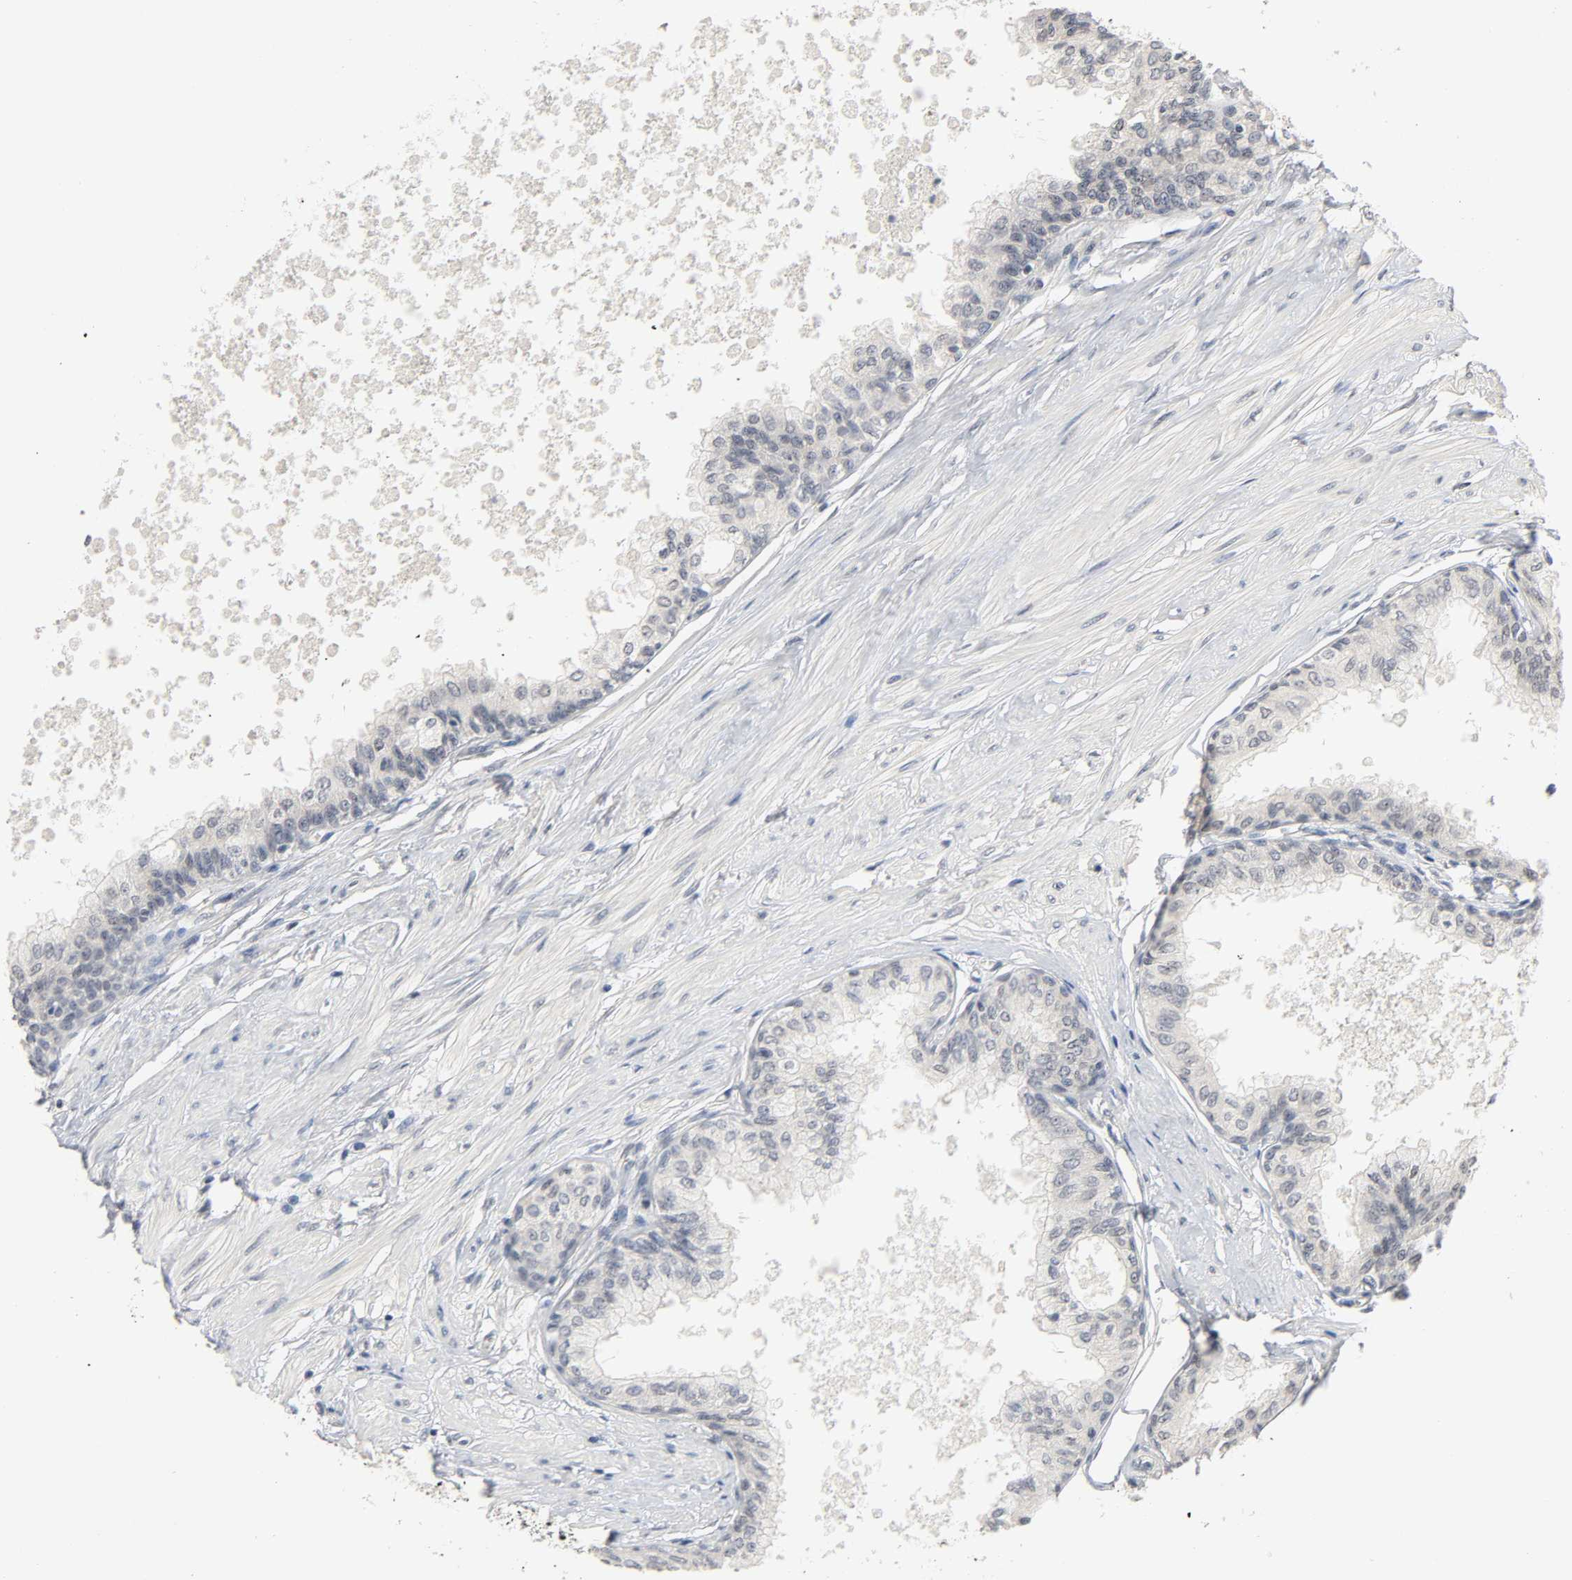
{"staining": {"intensity": "weak", "quantity": "25%-75%", "location": "cytoplasmic/membranous,nuclear"}, "tissue": "prostate", "cell_type": "Glandular cells", "image_type": "normal", "snomed": [{"axis": "morphology", "description": "Normal tissue, NOS"}, {"axis": "topography", "description": "Prostate"}, {"axis": "topography", "description": "Seminal veicle"}], "caption": "Prostate stained with DAB (3,3'-diaminobenzidine) immunohistochemistry exhibits low levels of weak cytoplasmic/membranous,nuclear expression in about 25%-75% of glandular cells.", "gene": "MAPKAPK5", "patient": {"sex": "male", "age": 60}}